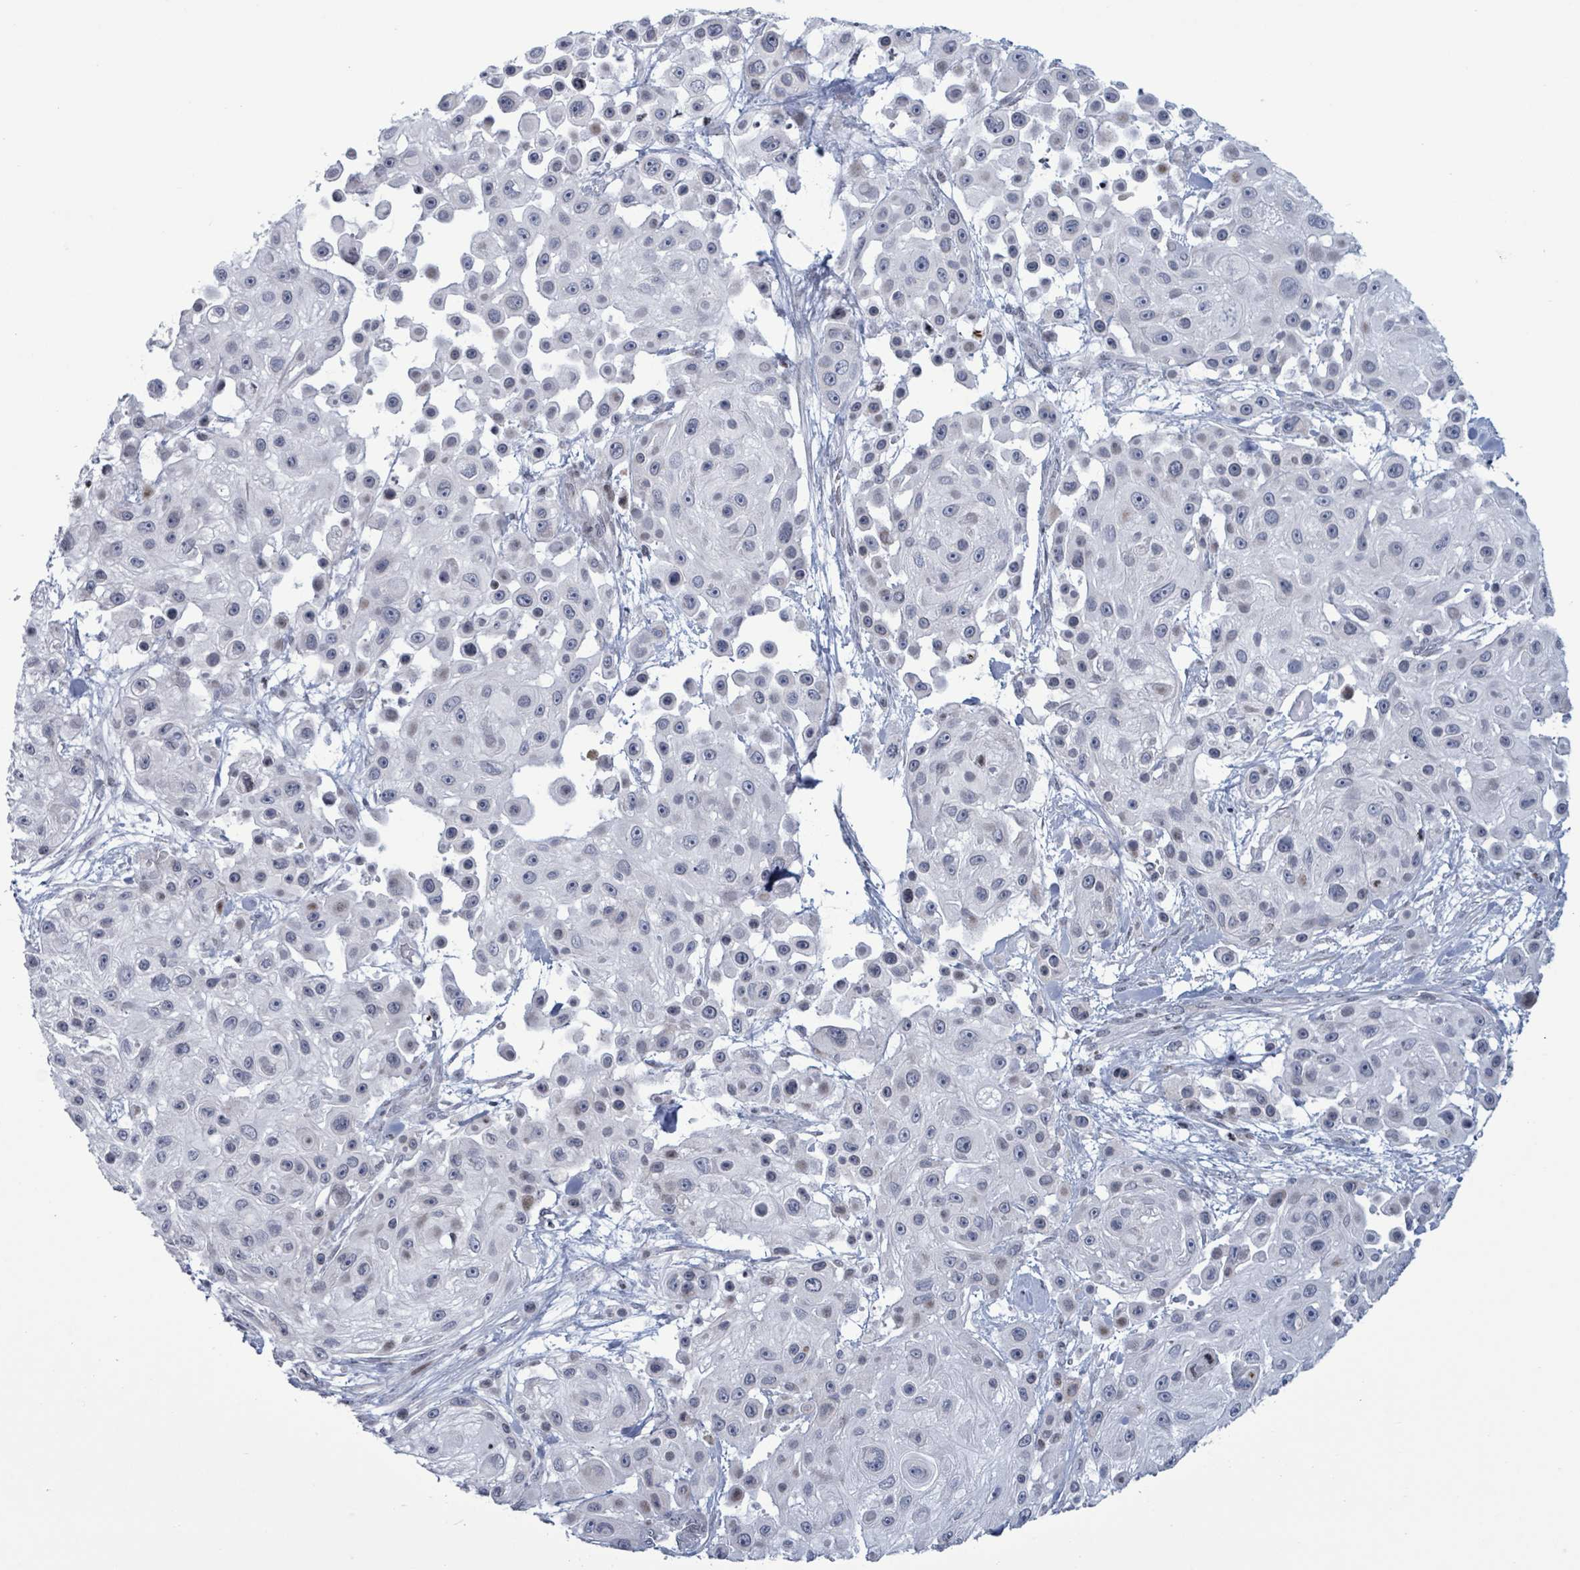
{"staining": {"intensity": "negative", "quantity": "none", "location": "none"}, "tissue": "skin cancer", "cell_type": "Tumor cells", "image_type": "cancer", "snomed": [{"axis": "morphology", "description": "Squamous cell carcinoma, NOS"}, {"axis": "topography", "description": "Skin"}], "caption": "A high-resolution micrograph shows immunohistochemistry staining of squamous cell carcinoma (skin), which exhibits no significant expression in tumor cells.", "gene": "FNDC4", "patient": {"sex": "male", "age": 67}}